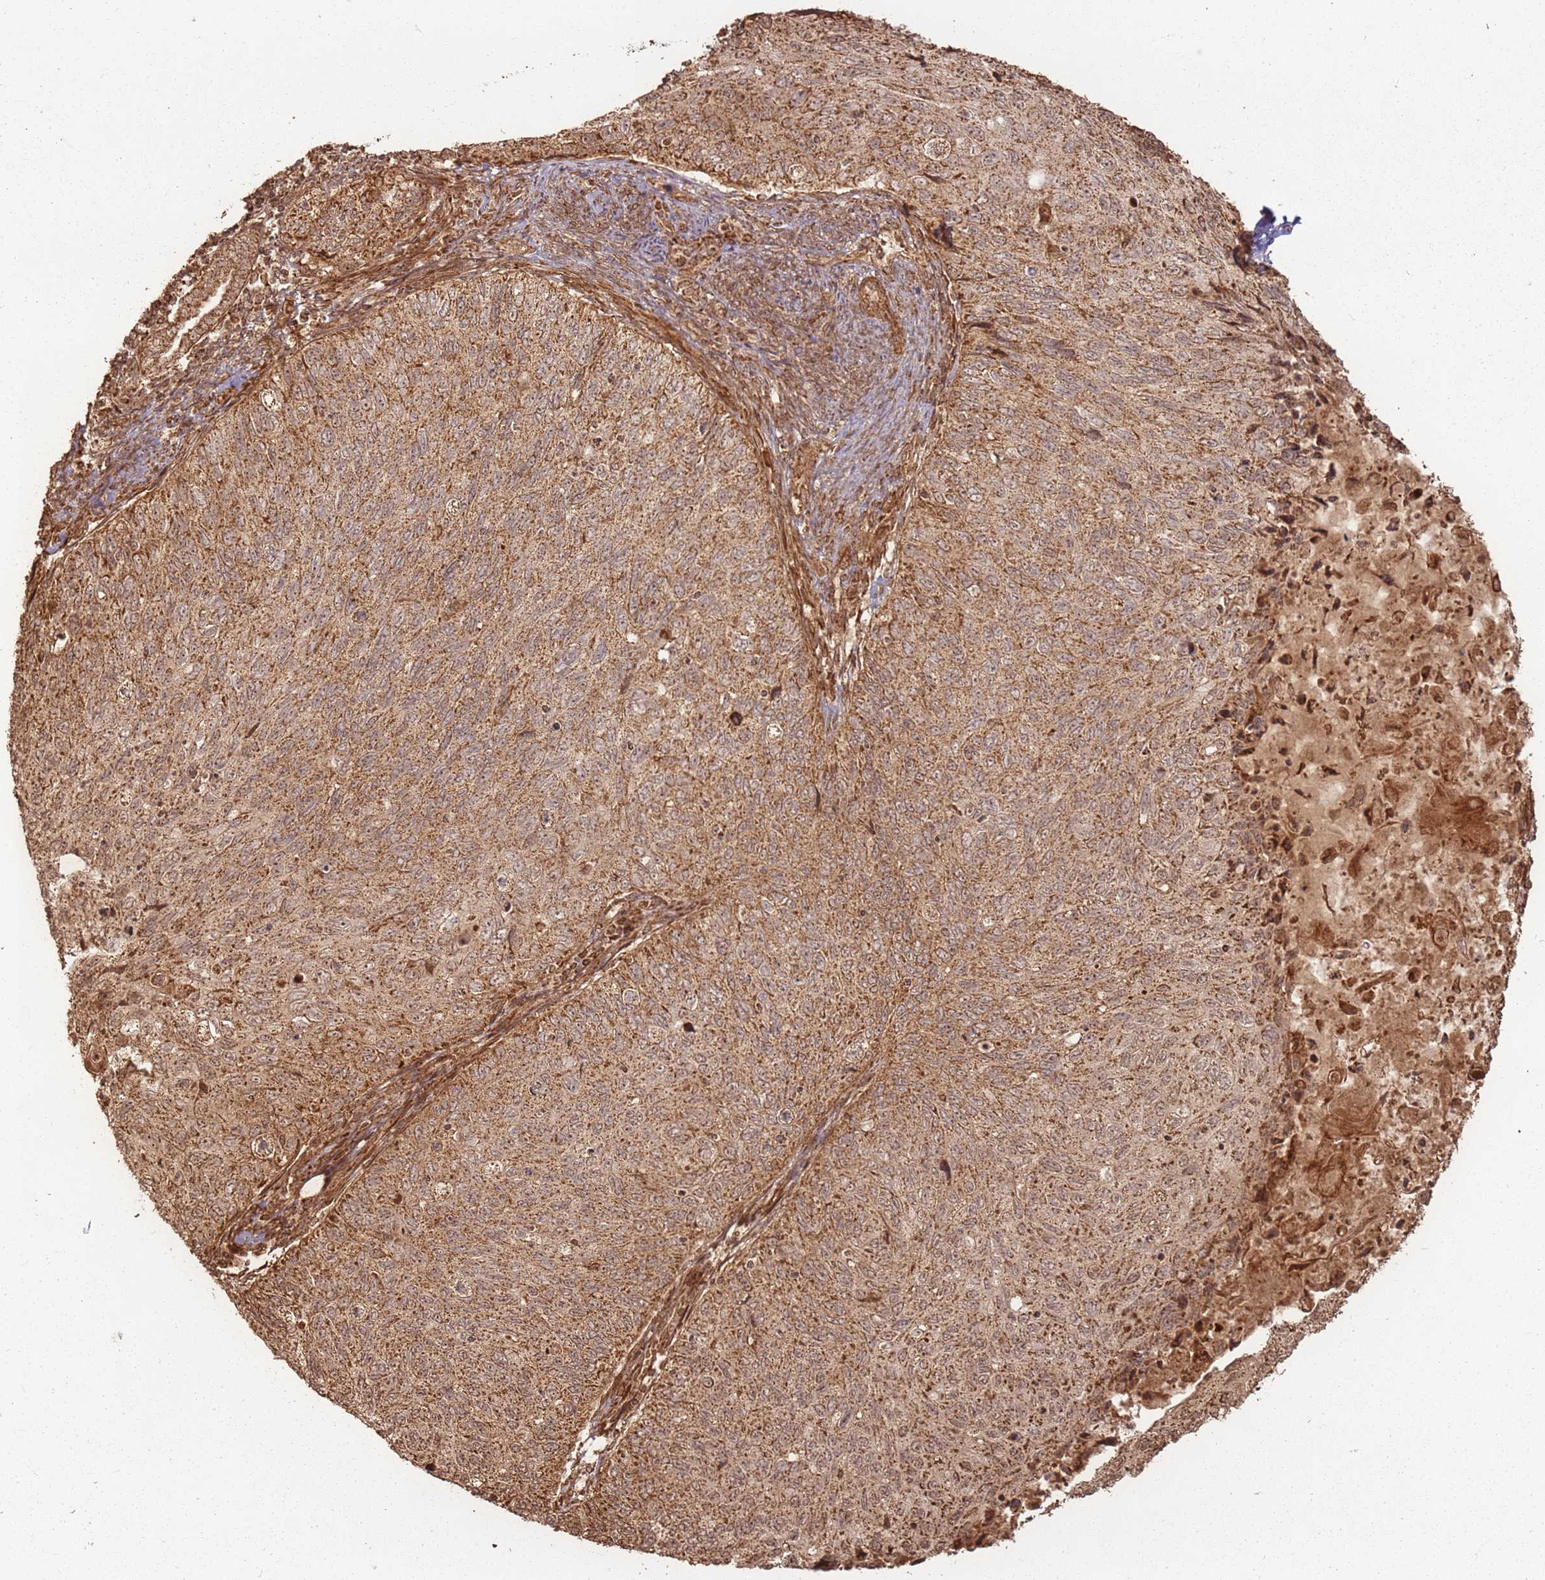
{"staining": {"intensity": "moderate", "quantity": ">75%", "location": "cytoplasmic/membranous"}, "tissue": "cervical cancer", "cell_type": "Tumor cells", "image_type": "cancer", "snomed": [{"axis": "morphology", "description": "Squamous cell carcinoma, NOS"}, {"axis": "topography", "description": "Cervix"}], "caption": "Moderate cytoplasmic/membranous staining for a protein is seen in approximately >75% of tumor cells of squamous cell carcinoma (cervical) using immunohistochemistry.", "gene": "MRPS6", "patient": {"sex": "female", "age": 70}}